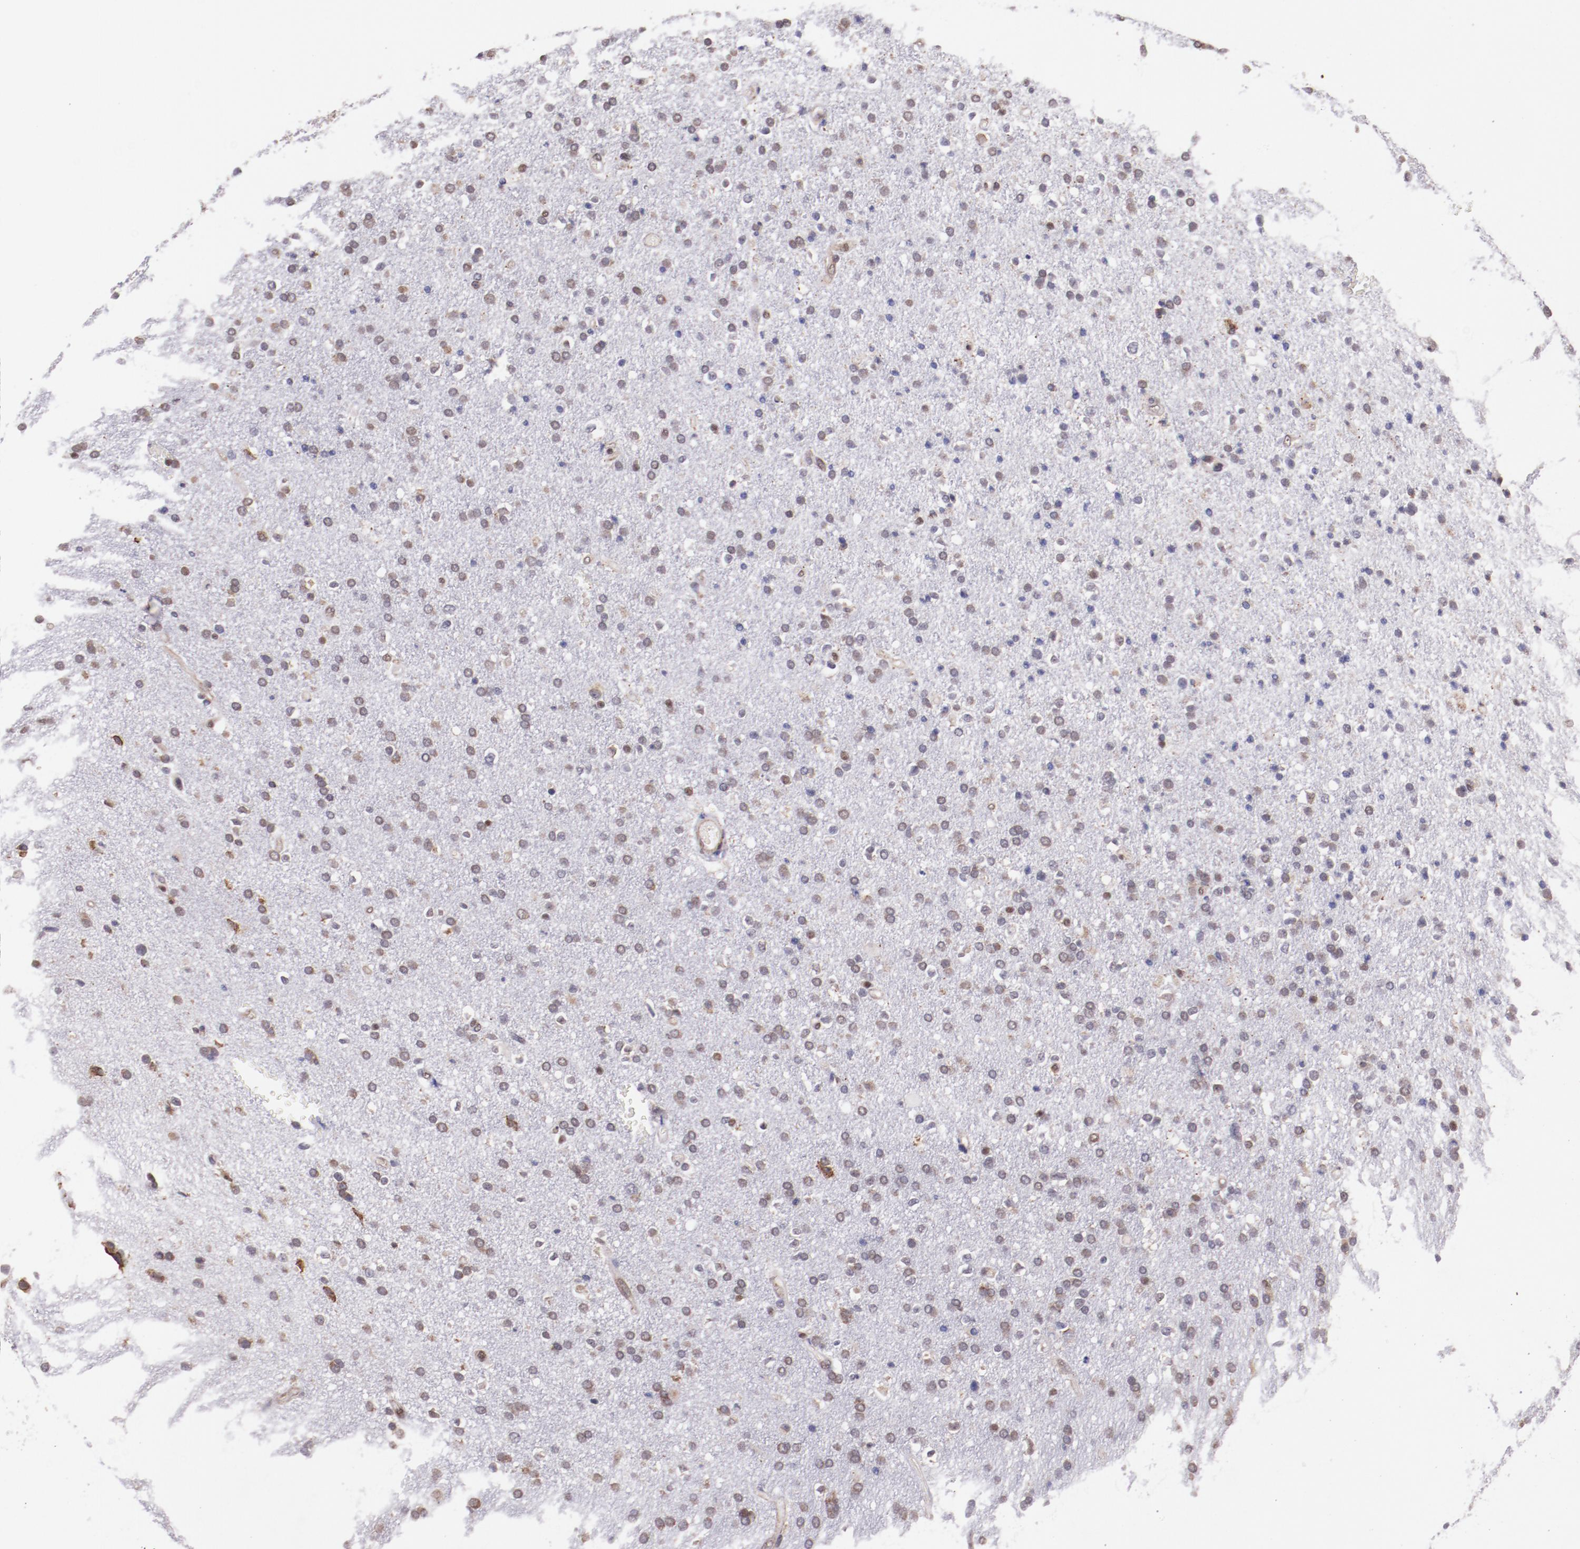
{"staining": {"intensity": "moderate", "quantity": "25%-75%", "location": "cytoplasmic/membranous,nuclear"}, "tissue": "glioma", "cell_type": "Tumor cells", "image_type": "cancer", "snomed": [{"axis": "morphology", "description": "Glioma, malignant, High grade"}, {"axis": "topography", "description": "Brain"}], "caption": "This is a photomicrograph of immunohistochemistry staining of glioma, which shows moderate positivity in the cytoplasmic/membranous and nuclear of tumor cells.", "gene": "ELF1", "patient": {"sex": "male", "age": 33}}